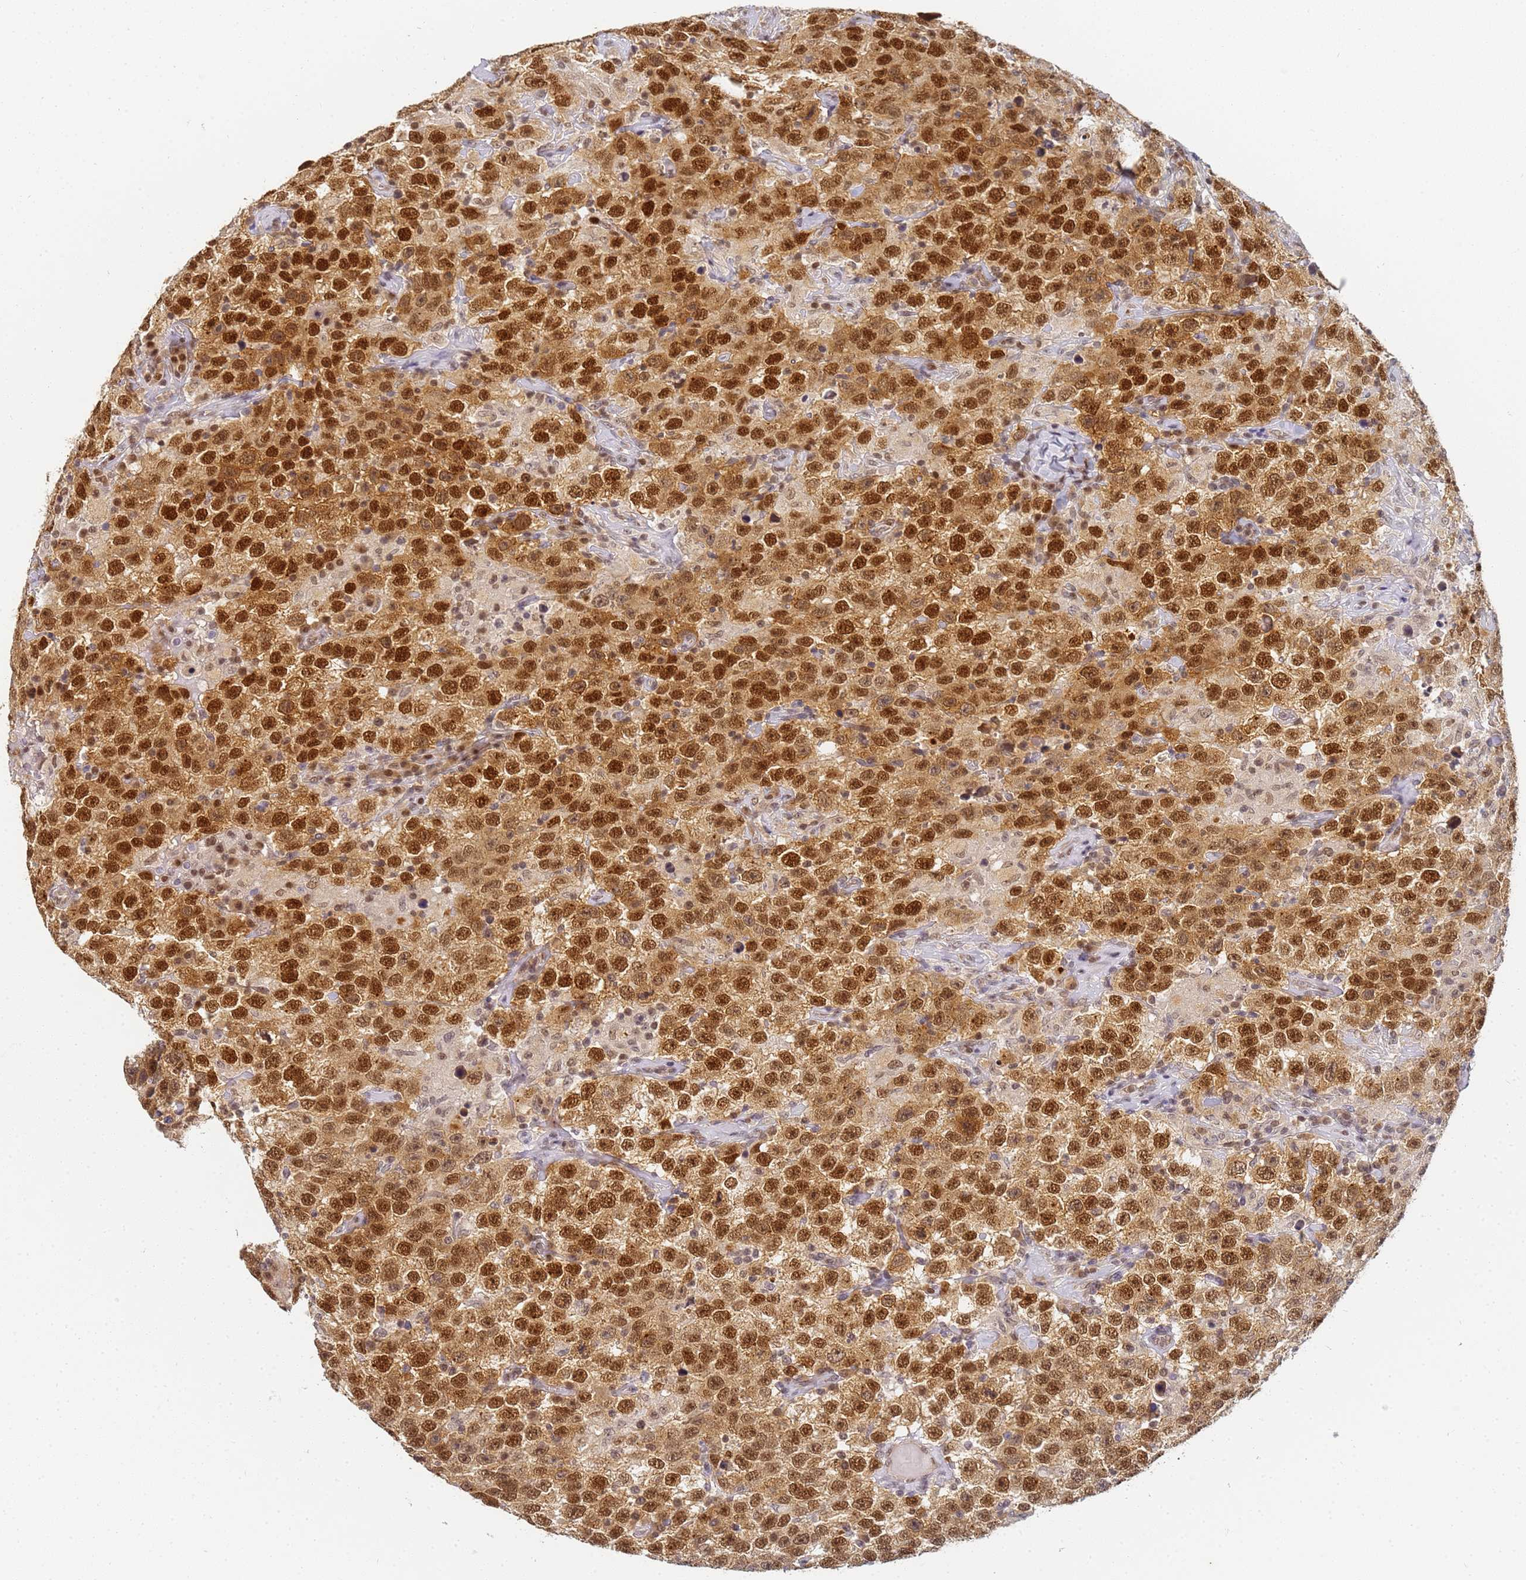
{"staining": {"intensity": "strong", "quantity": ">75%", "location": "cytoplasmic/membranous,nuclear"}, "tissue": "testis cancer", "cell_type": "Tumor cells", "image_type": "cancer", "snomed": [{"axis": "morphology", "description": "Seminoma, NOS"}, {"axis": "topography", "description": "Testis"}], "caption": "A brown stain labels strong cytoplasmic/membranous and nuclear positivity of a protein in seminoma (testis) tumor cells.", "gene": "HMCES", "patient": {"sex": "male", "age": 41}}